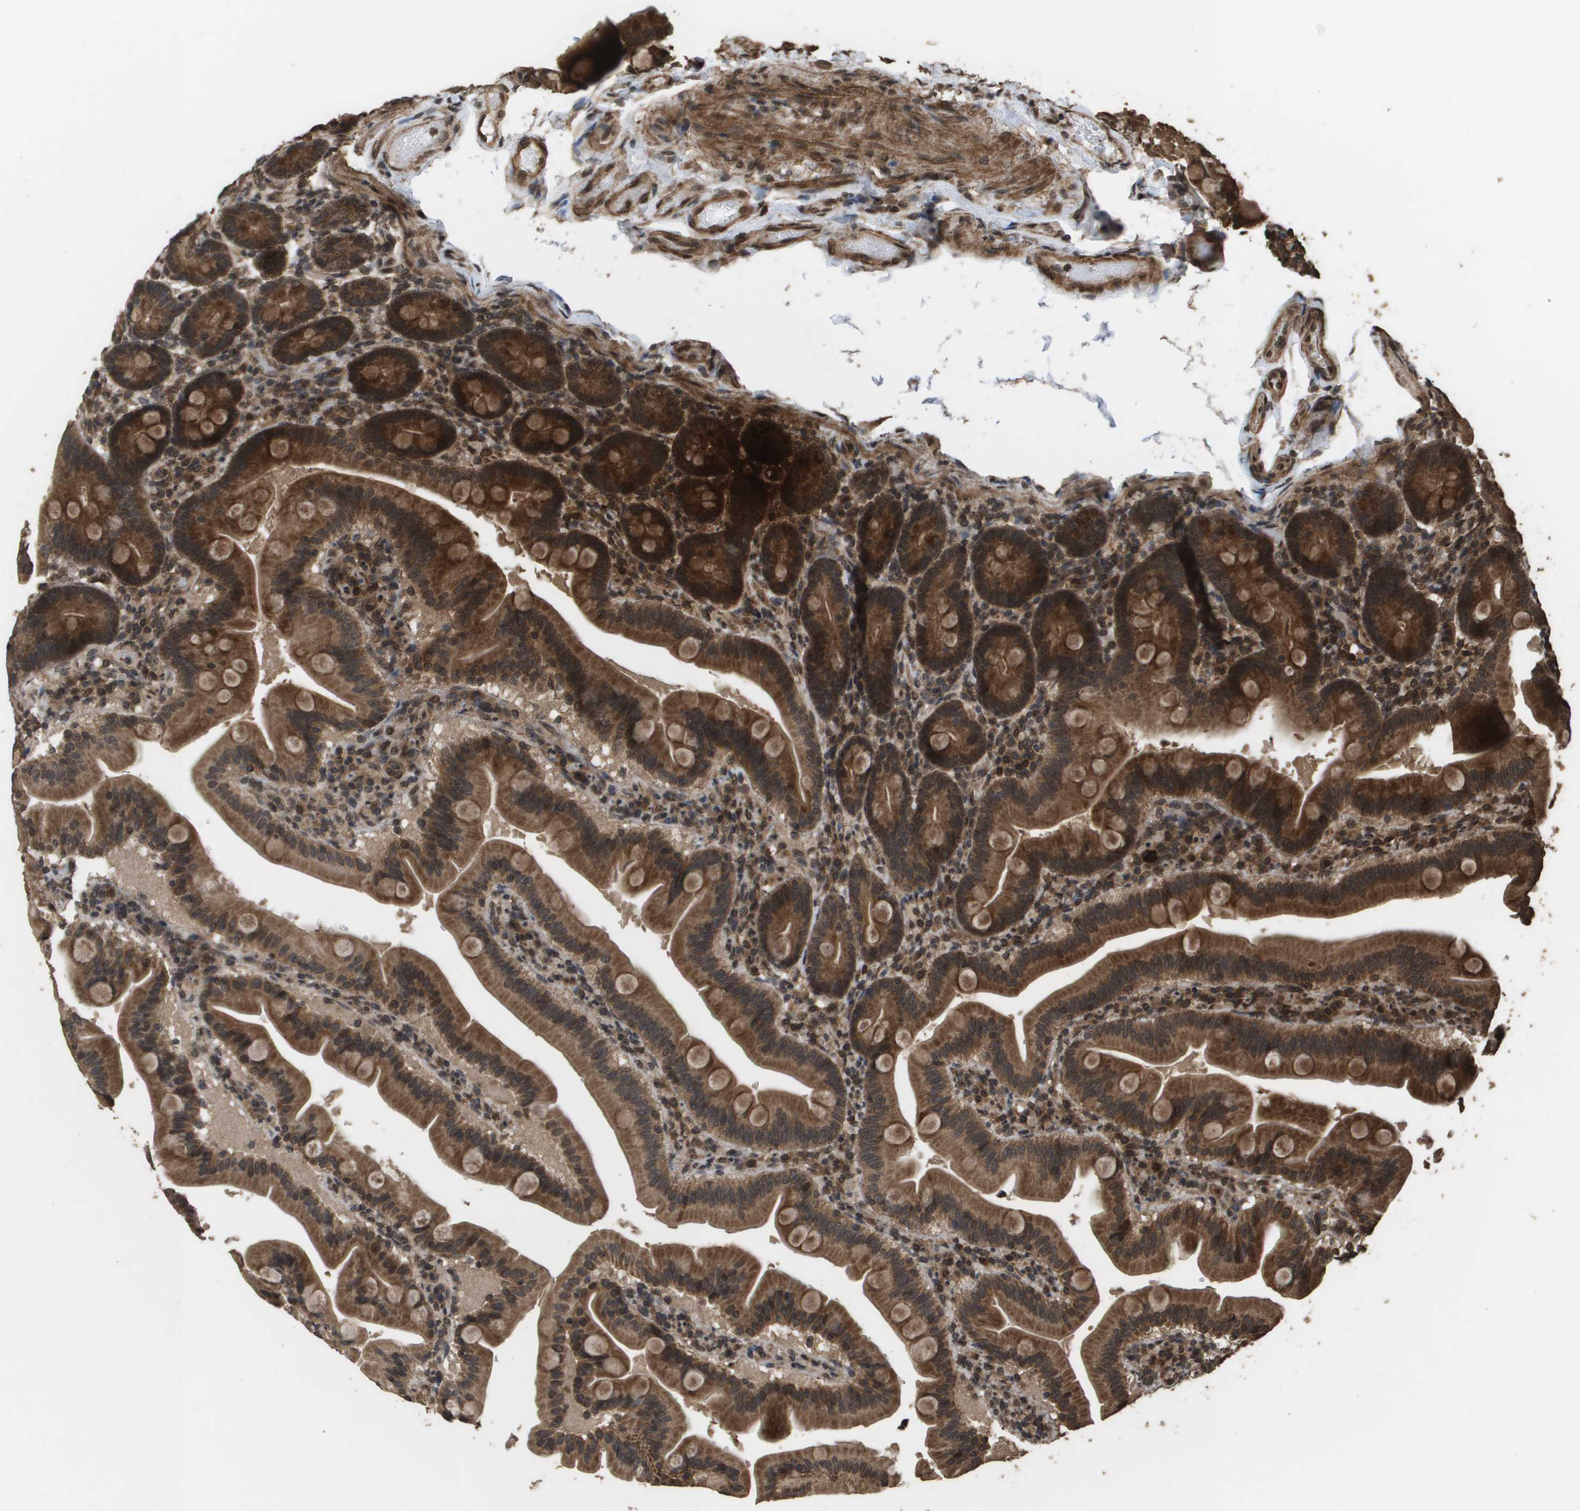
{"staining": {"intensity": "strong", "quantity": ">75%", "location": "cytoplasmic/membranous,nuclear"}, "tissue": "duodenum", "cell_type": "Glandular cells", "image_type": "normal", "snomed": [{"axis": "morphology", "description": "Normal tissue, NOS"}, {"axis": "topography", "description": "Duodenum"}], "caption": "The photomicrograph demonstrates immunohistochemical staining of benign duodenum. There is strong cytoplasmic/membranous,nuclear positivity is seen in approximately >75% of glandular cells.", "gene": "AXIN2", "patient": {"sex": "male", "age": 54}}